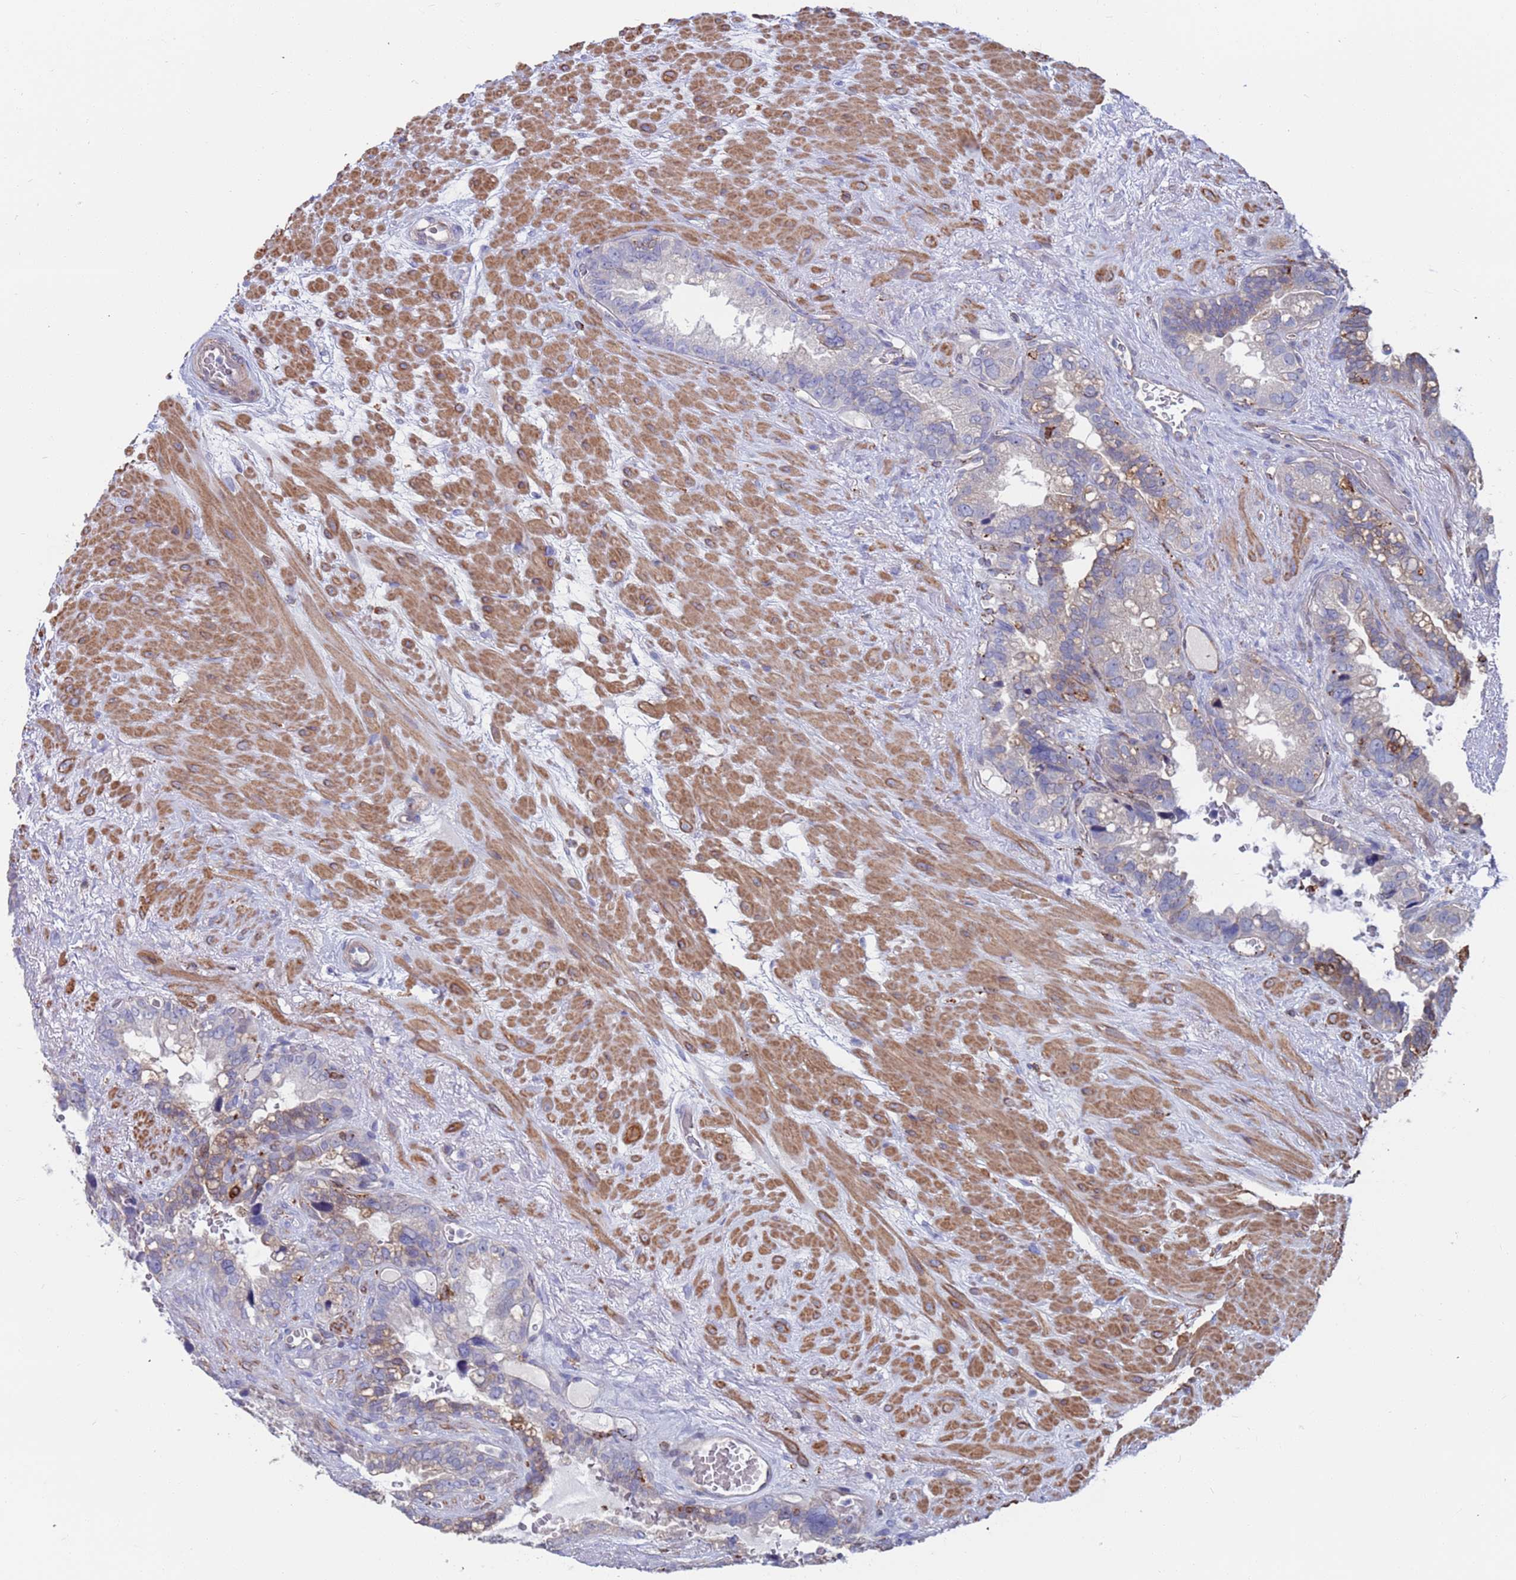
{"staining": {"intensity": "negative", "quantity": "none", "location": "none"}, "tissue": "seminal vesicle", "cell_type": "Glandular cells", "image_type": "normal", "snomed": [{"axis": "morphology", "description": "Normal tissue, NOS"}, {"axis": "topography", "description": "Seminal veicle"}], "caption": "Immunohistochemistry (IHC) histopathology image of normal seminal vesicle stained for a protein (brown), which shows no expression in glandular cells.", "gene": "GREB1L", "patient": {"sex": "male", "age": 80}}